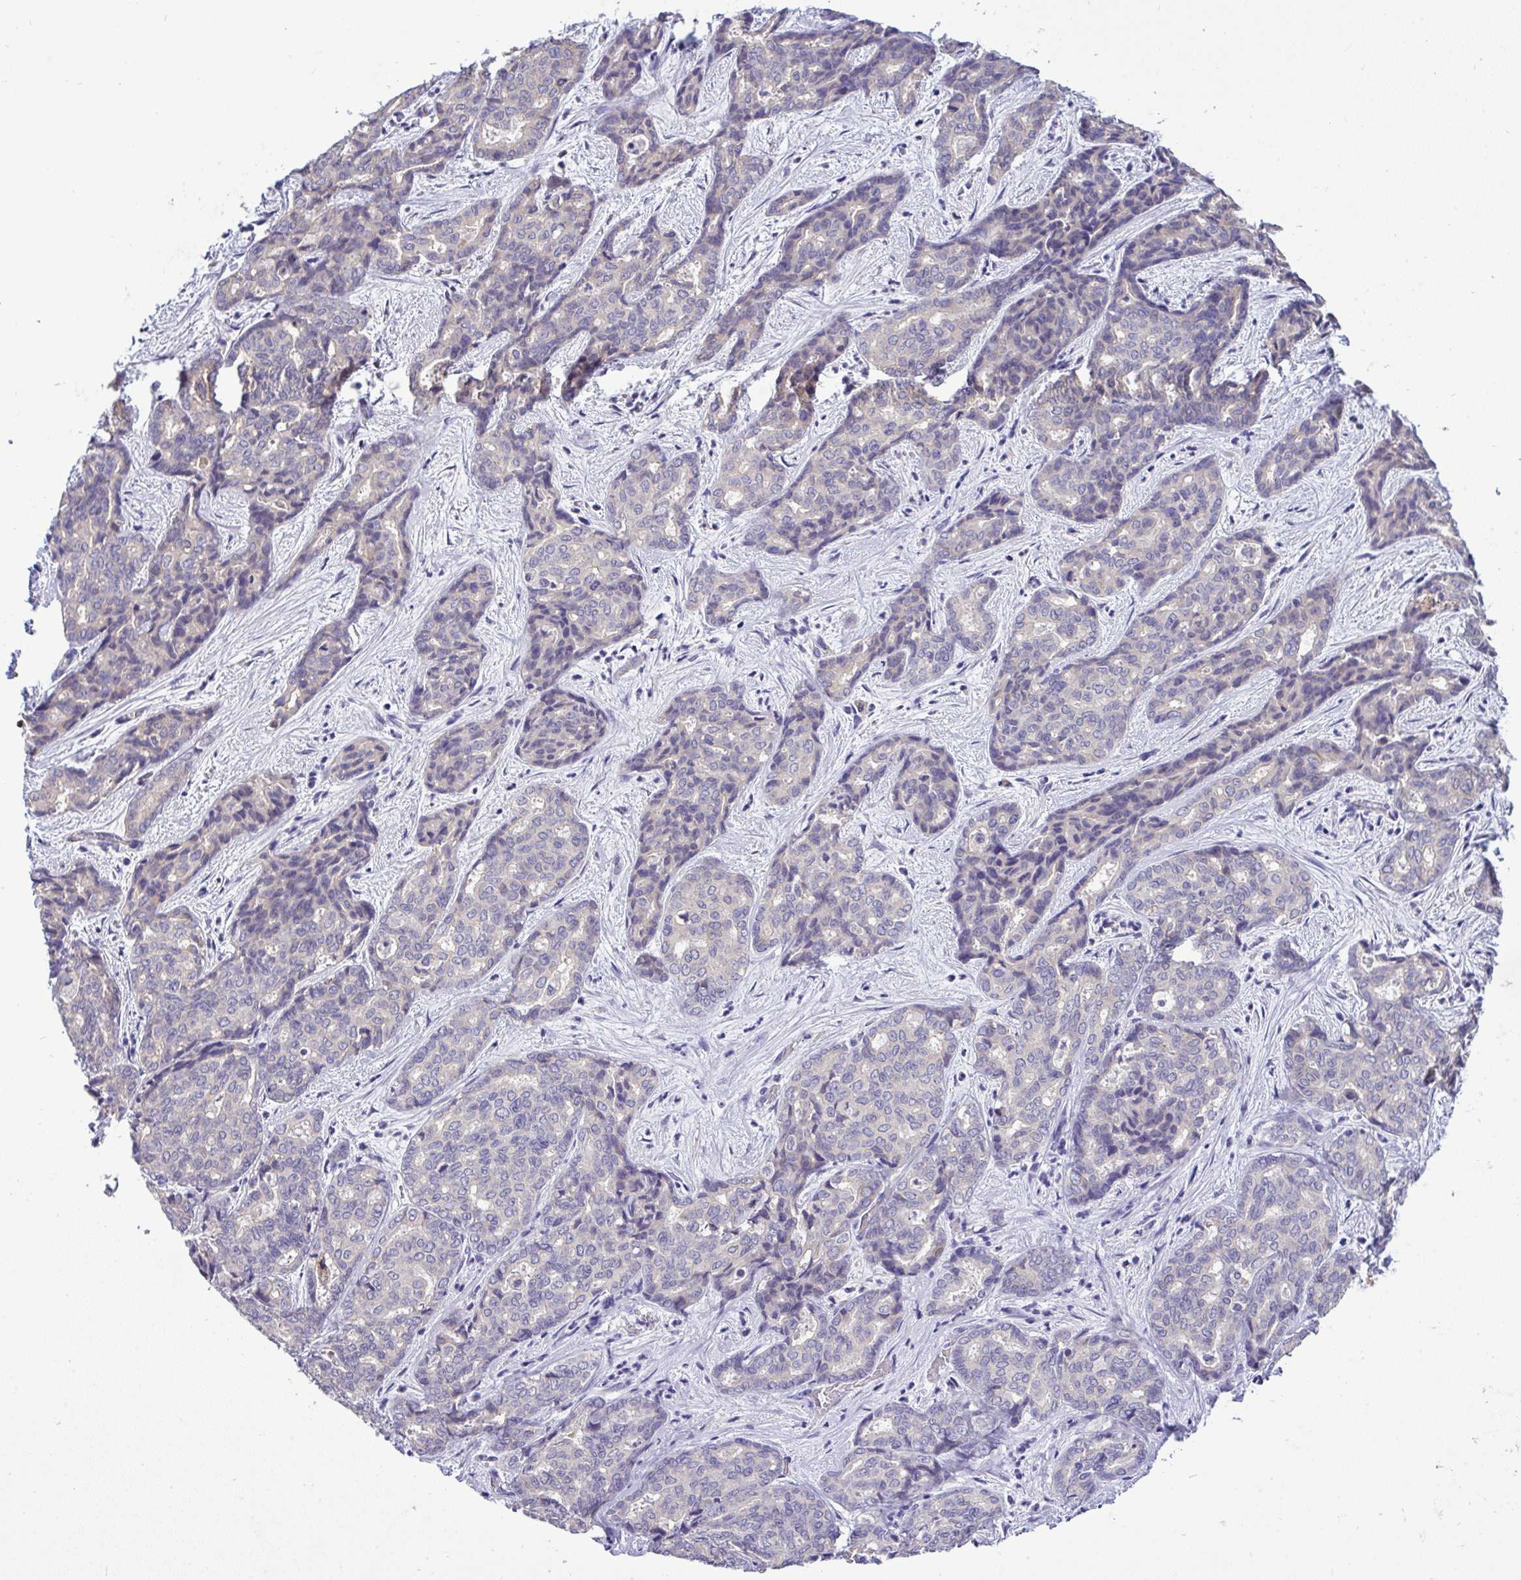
{"staining": {"intensity": "negative", "quantity": "none", "location": "none"}, "tissue": "liver cancer", "cell_type": "Tumor cells", "image_type": "cancer", "snomed": [{"axis": "morphology", "description": "Cholangiocarcinoma"}, {"axis": "topography", "description": "Liver"}], "caption": "IHC of human liver cholangiocarcinoma demonstrates no staining in tumor cells.", "gene": "ST8SIA2", "patient": {"sex": "female", "age": 64}}